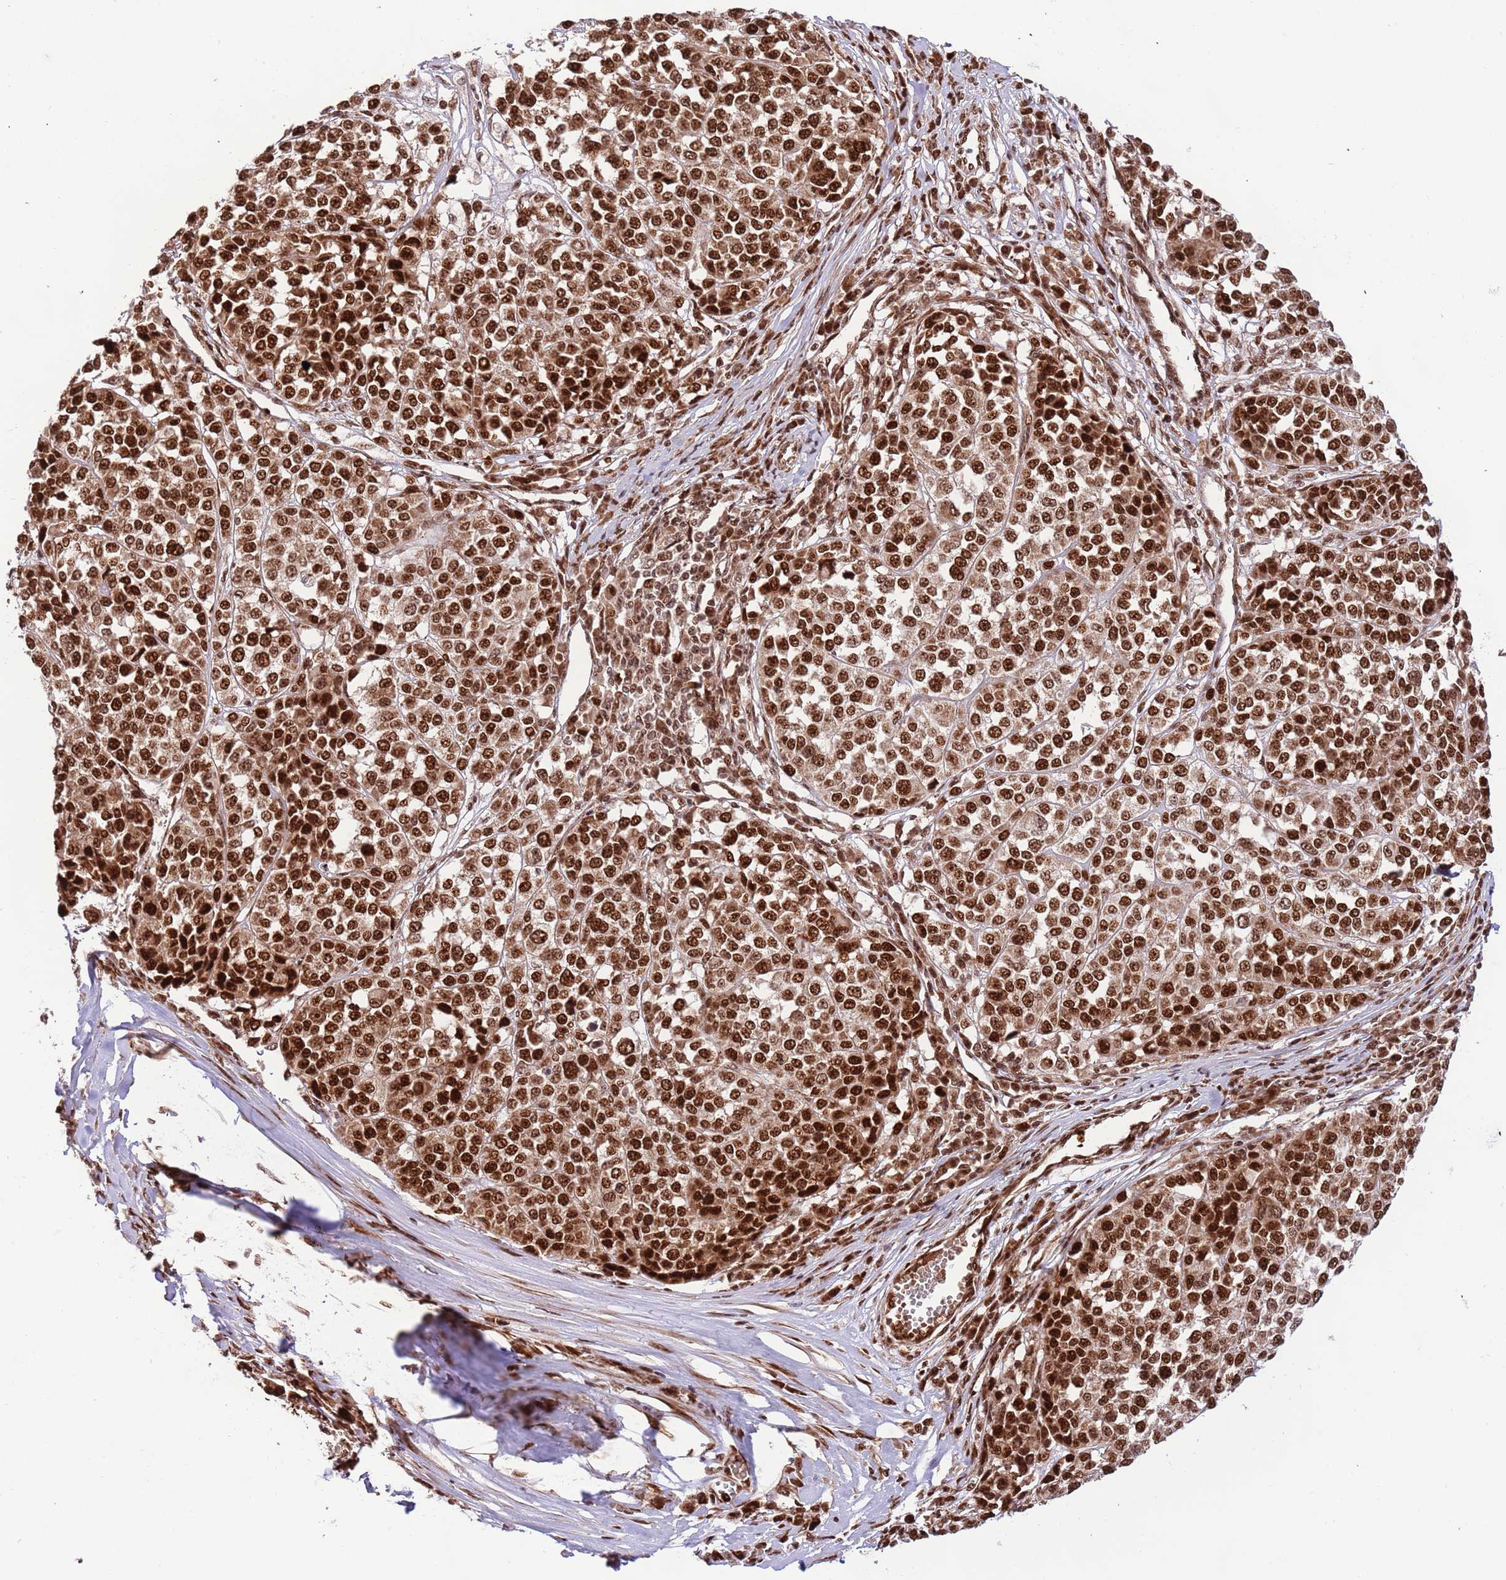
{"staining": {"intensity": "strong", "quantity": ">75%", "location": "cytoplasmic/membranous,nuclear"}, "tissue": "melanoma", "cell_type": "Tumor cells", "image_type": "cancer", "snomed": [{"axis": "morphology", "description": "Malignant melanoma, Metastatic site"}, {"axis": "topography", "description": "Lymph node"}], "caption": "Immunohistochemistry (DAB (3,3'-diaminobenzidine)) staining of melanoma demonstrates strong cytoplasmic/membranous and nuclear protein expression in approximately >75% of tumor cells. The staining is performed using DAB (3,3'-diaminobenzidine) brown chromogen to label protein expression. The nuclei are counter-stained blue using hematoxylin.", "gene": "RIF1", "patient": {"sex": "male", "age": 44}}